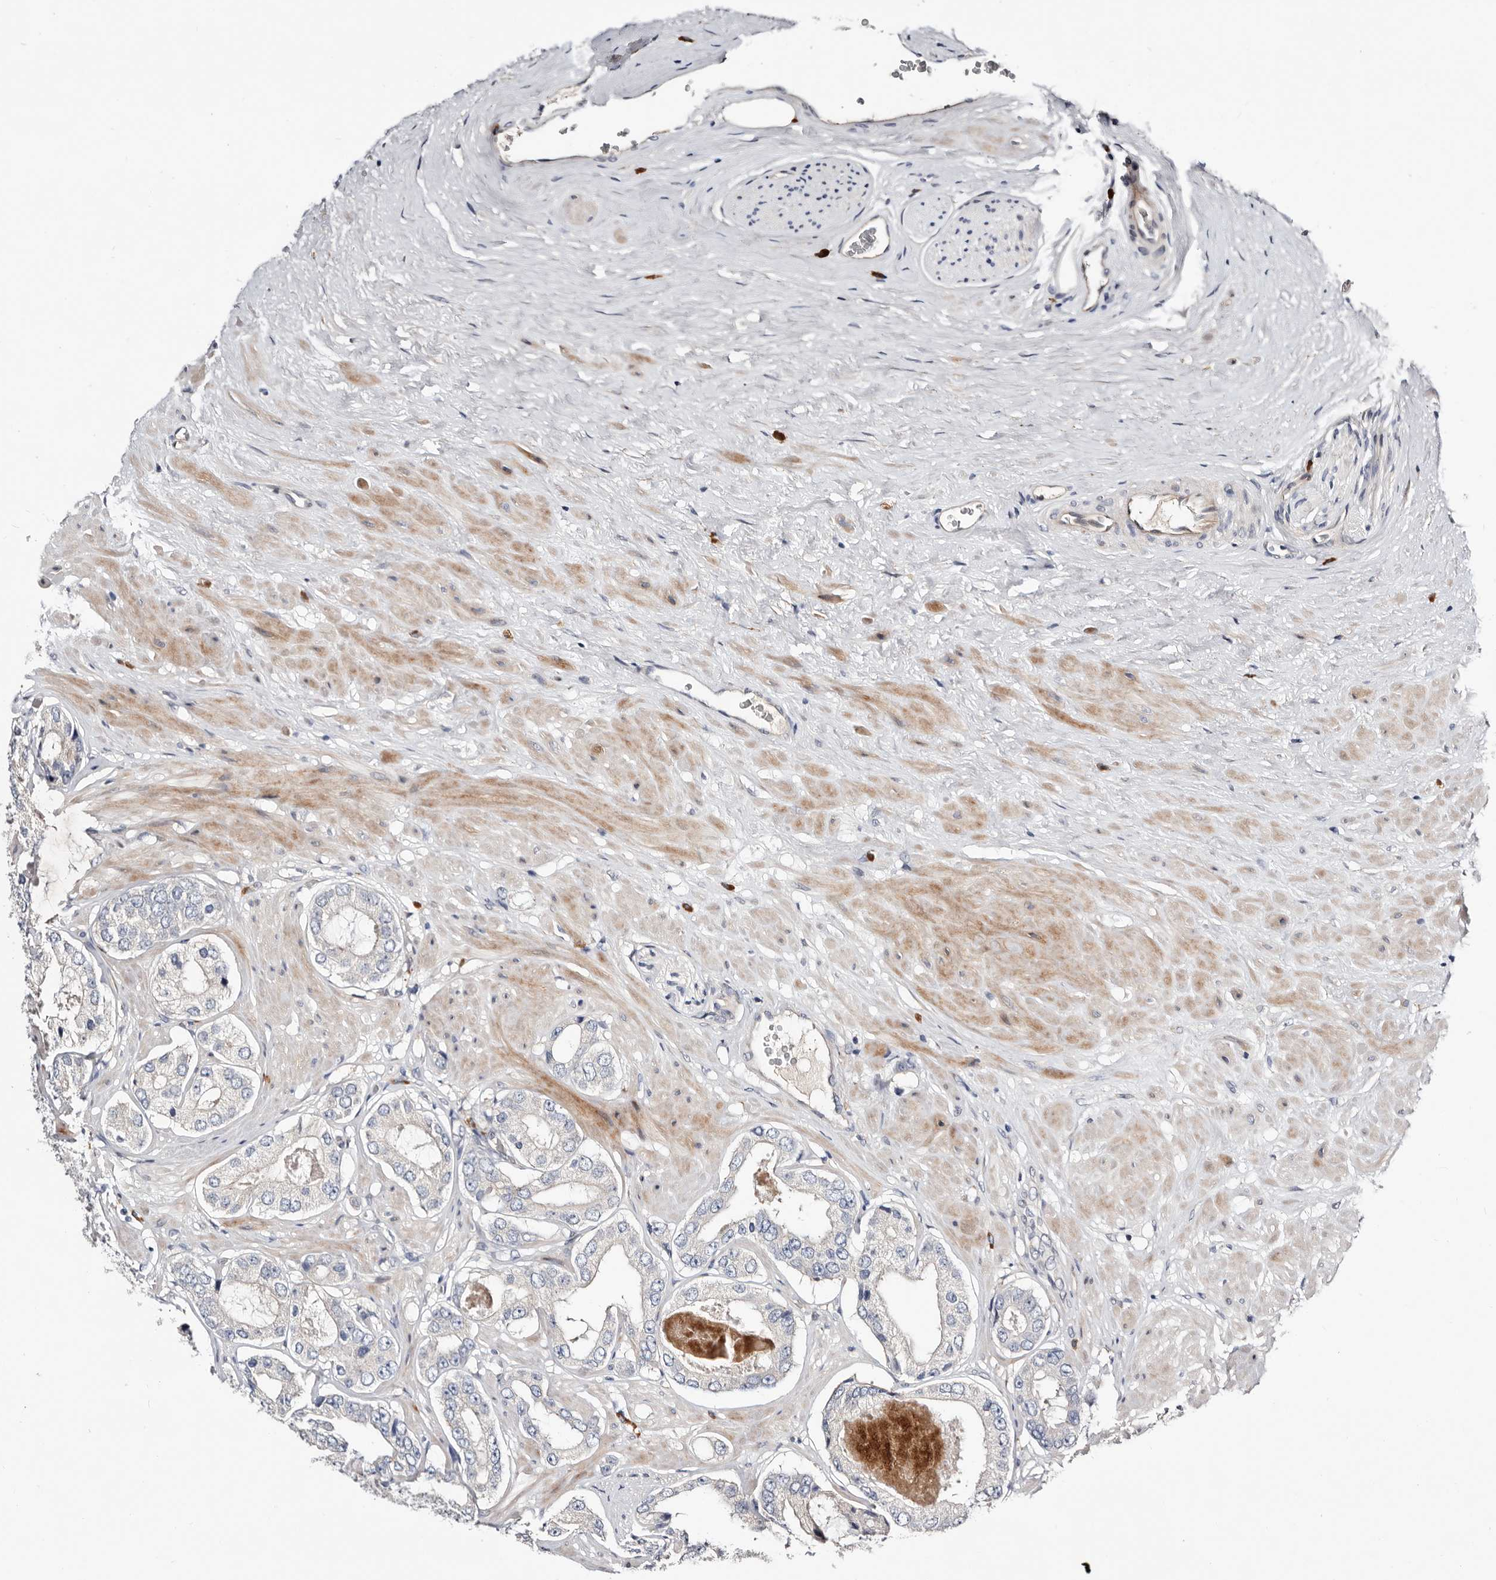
{"staining": {"intensity": "negative", "quantity": "none", "location": "none"}, "tissue": "prostate cancer", "cell_type": "Tumor cells", "image_type": "cancer", "snomed": [{"axis": "morphology", "description": "Adenocarcinoma, High grade"}, {"axis": "topography", "description": "Prostate"}], "caption": "Tumor cells show no significant protein staining in adenocarcinoma (high-grade) (prostate).", "gene": "USH1C", "patient": {"sex": "male", "age": 59}}